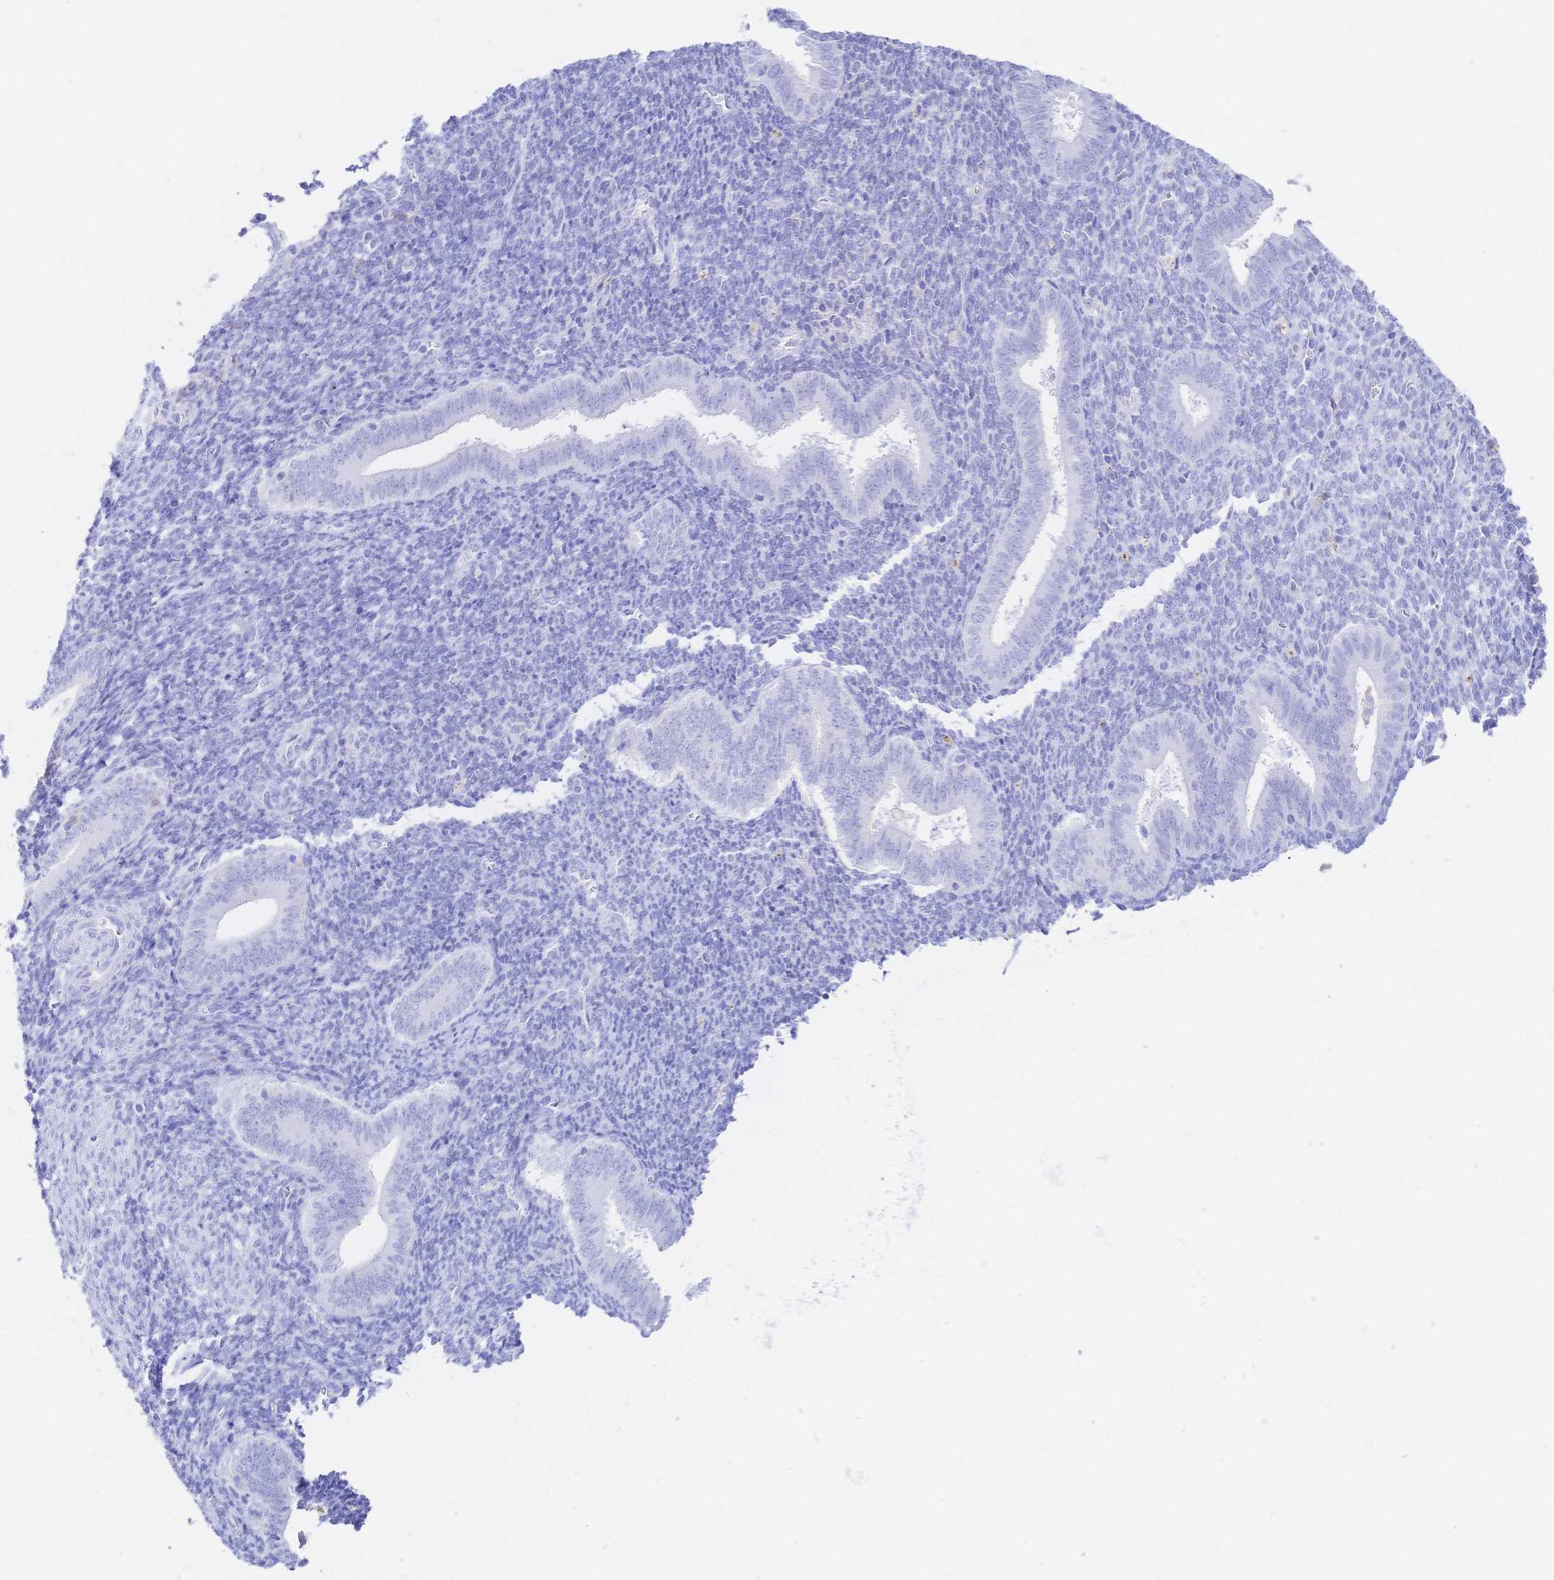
{"staining": {"intensity": "negative", "quantity": "none", "location": "none"}, "tissue": "endometrium", "cell_type": "Cells in endometrial stroma", "image_type": "normal", "snomed": [{"axis": "morphology", "description": "Normal tissue, NOS"}, {"axis": "topography", "description": "Endometrium"}], "caption": "Cells in endometrial stroma show no significant protein expression in unremarkable endometrium.", "gene": "UMOD", "patient": {"sex": "female", "age": 25}}